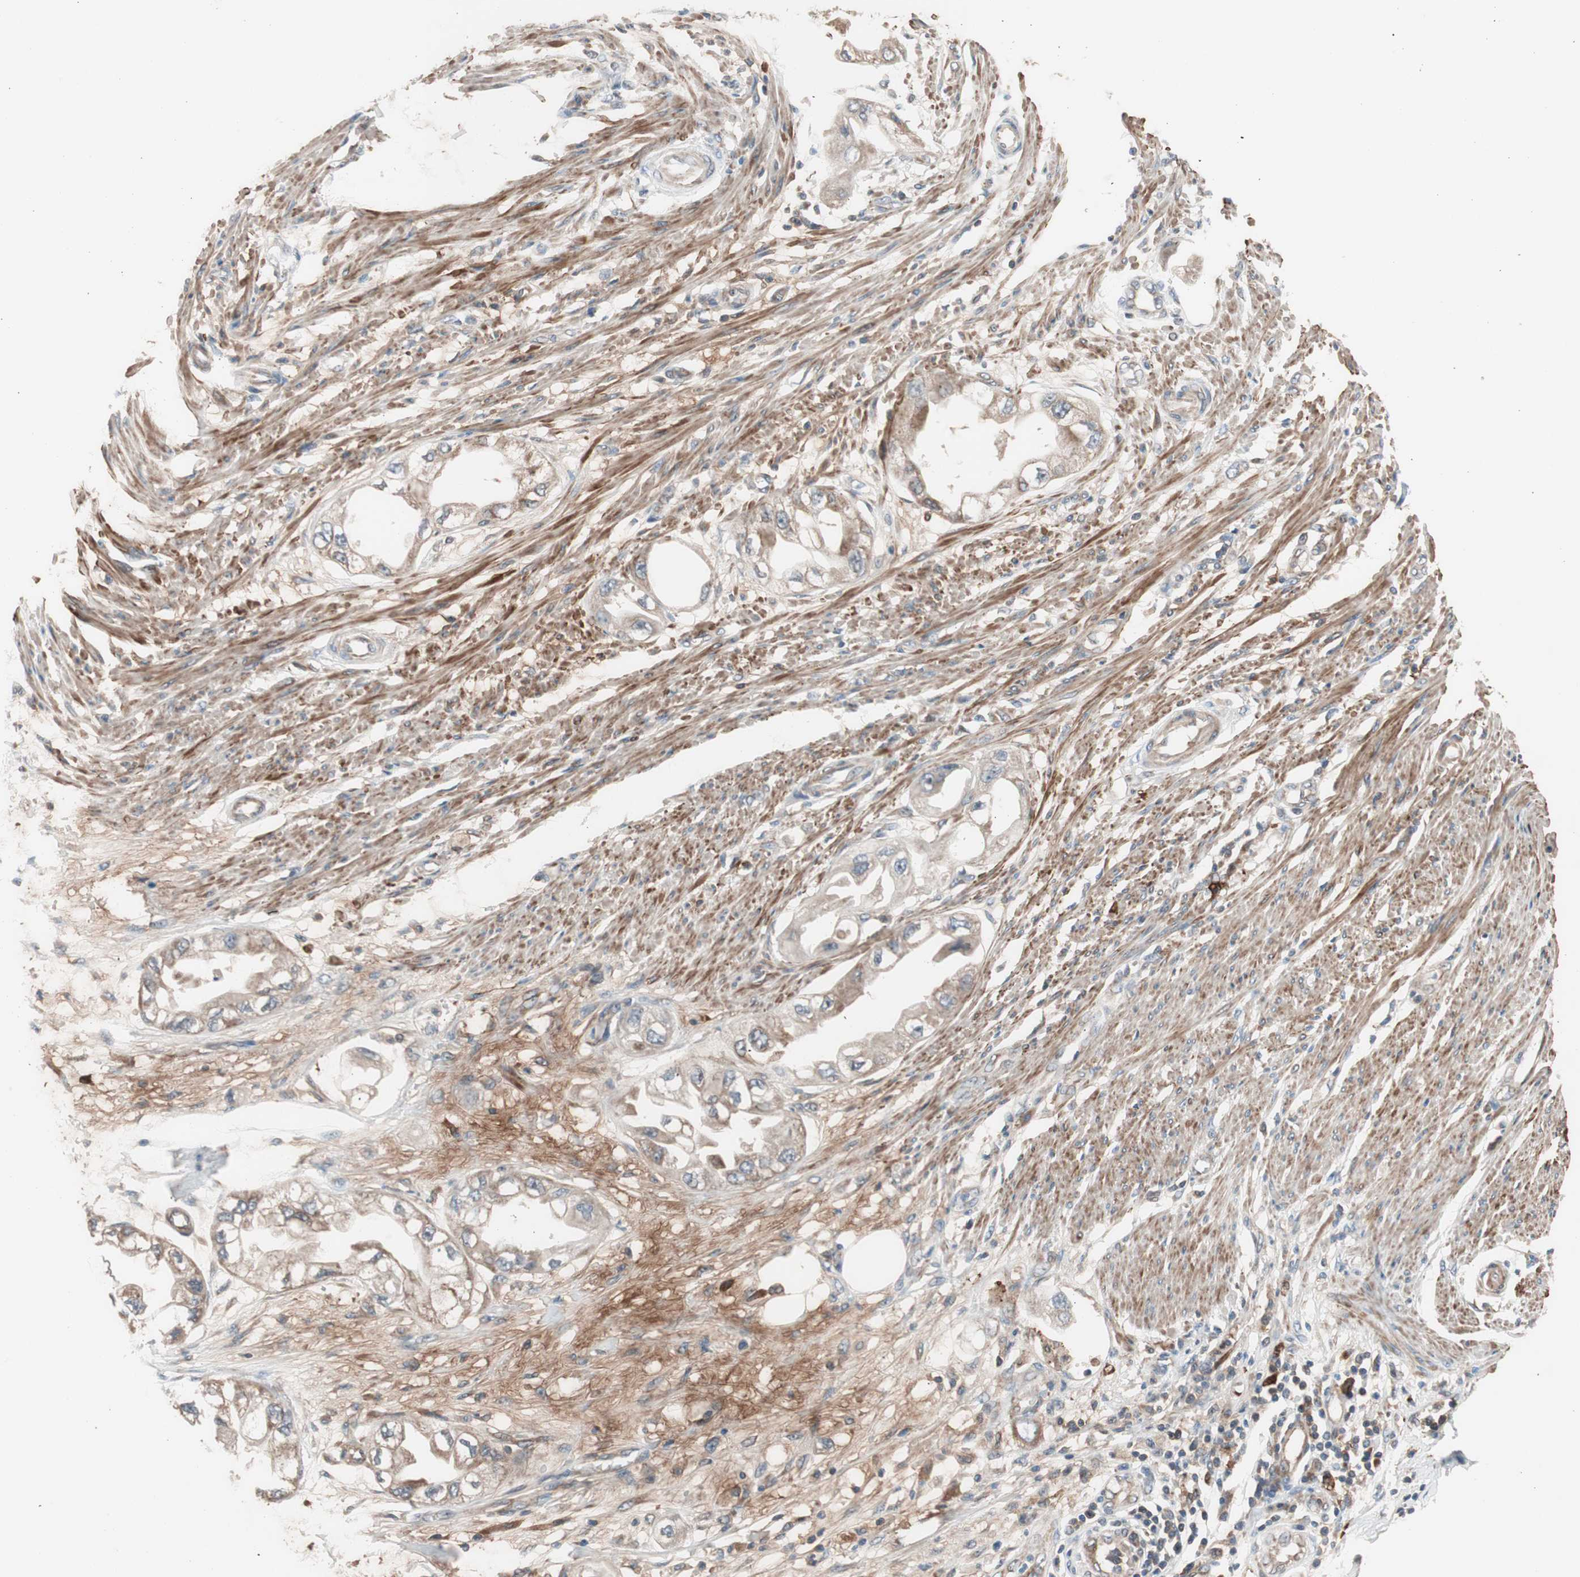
{"staining": {"intensity": "moderate", "quantity": ">75%", "location": "cytoplasmic/membranous"}, "tissue": "endometrial cancer", "cell_type": "Tumor cells", "image_type": "cancer", "snomed": [{"axis": "morphology", "description": "Adenocarcinoma, NOS"}, {"axis": "topography", "description": "Endometrium"}], "caption": "About >75% of tumor cells in endometrial adenocarcinoma display moderate cytoplasmic/membranous protein staining as visualized by brown immunohistochemical staining.", "gene": "HMBS", "patient": {"sex": "female", "age": 67}}